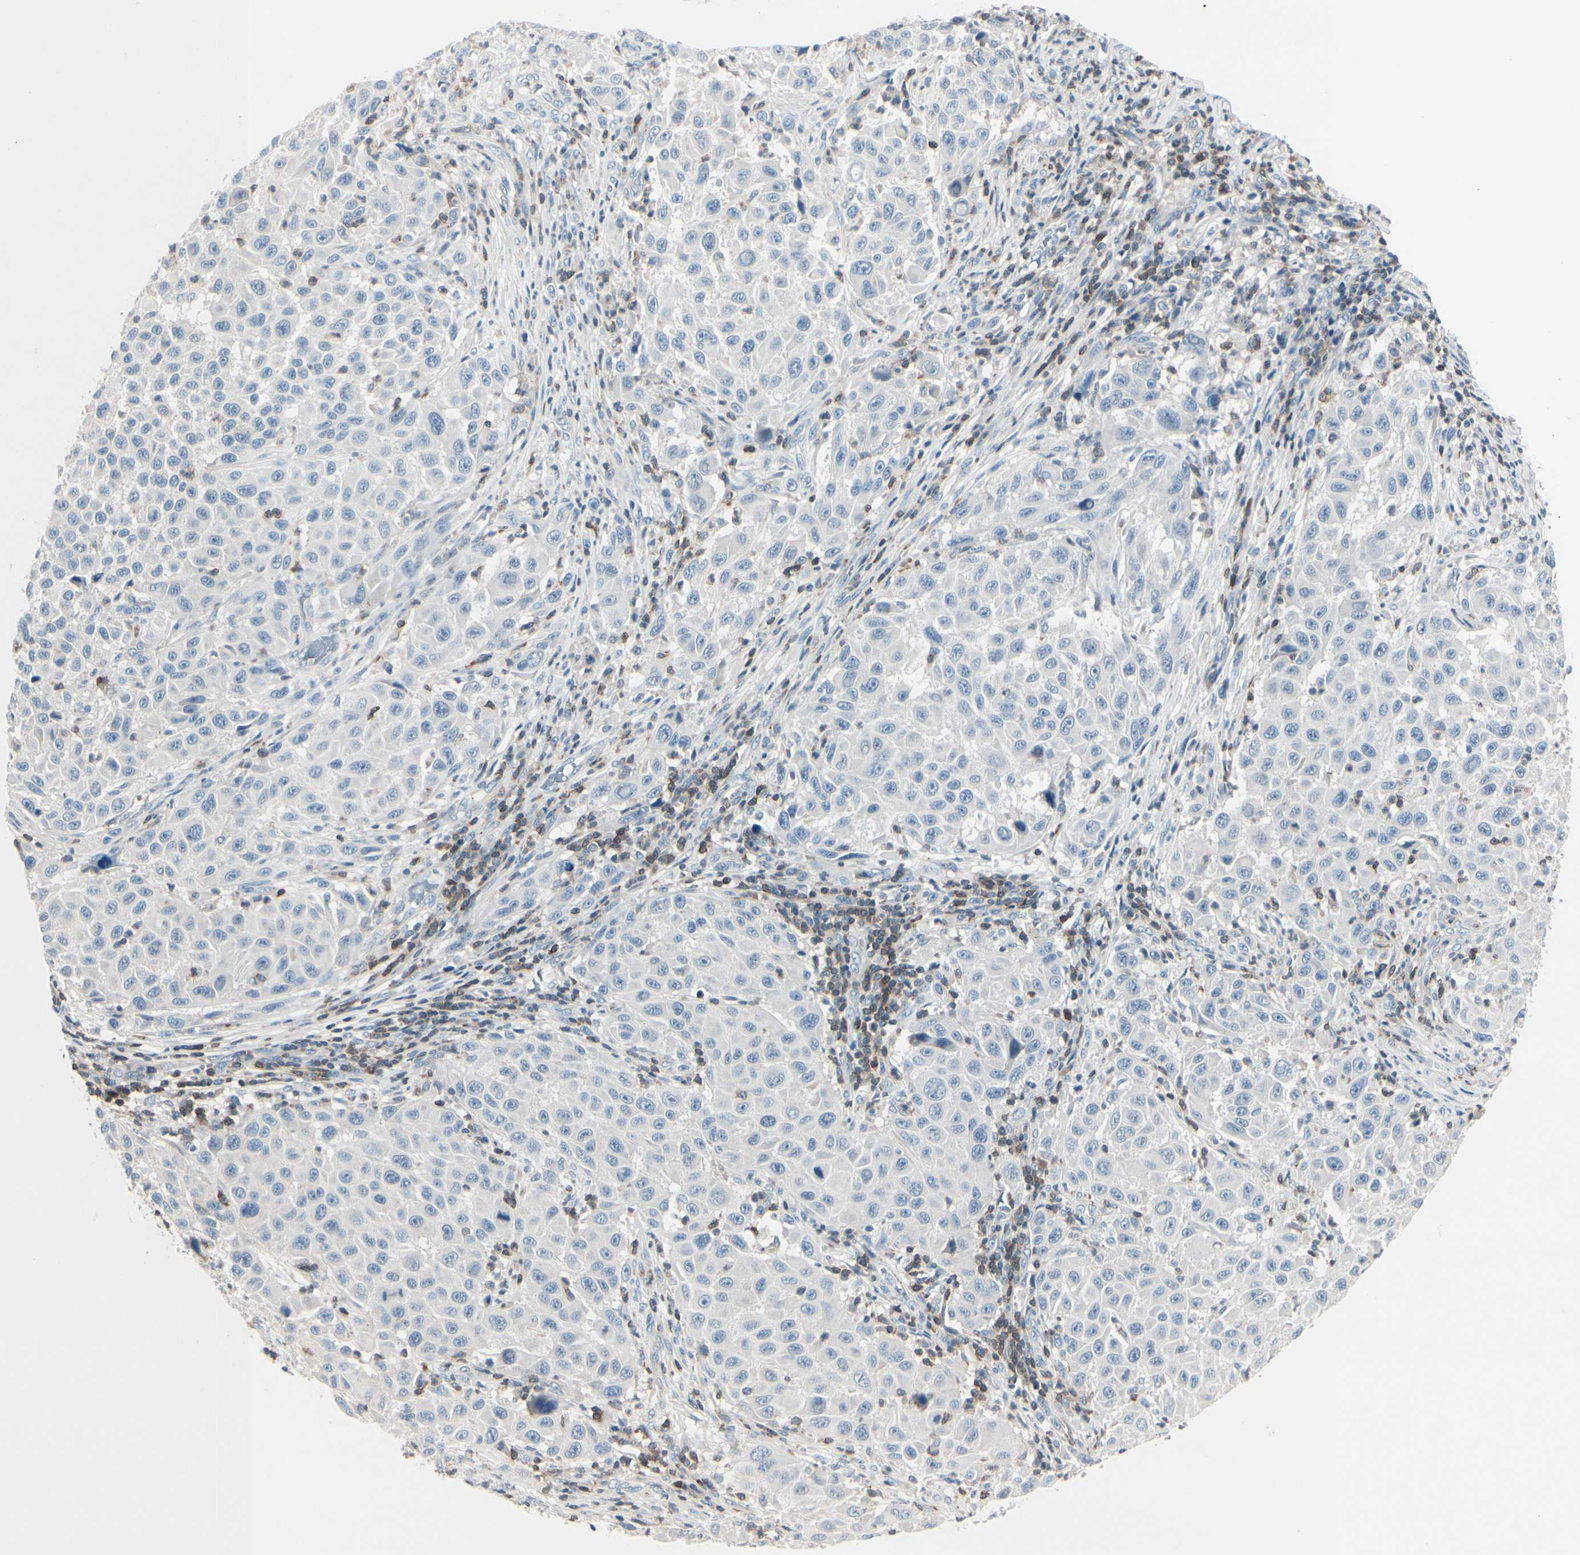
{"staining": {"intensity": "negative", "quantity": "none", "location": "none"}, "tissue": "melanoma", "cell_type": "Tumor cells", "image_type": "cancer", "snomed": [{"axis": "morphology", "description": "Malignant melanoma, Metastatic site"}, {"axis": "topography", "description": "Lymph node"}], "caption": "Tumor cells show no significant protein expression in malignant melanoma (metastatic site). Brightfield microscopy of IHC stained with DAB (brown) and hematoxylin (blue), captured at high magnification.", "gene": "SLC9A3R1", "patient": {"sex": "male", "age": 61}}